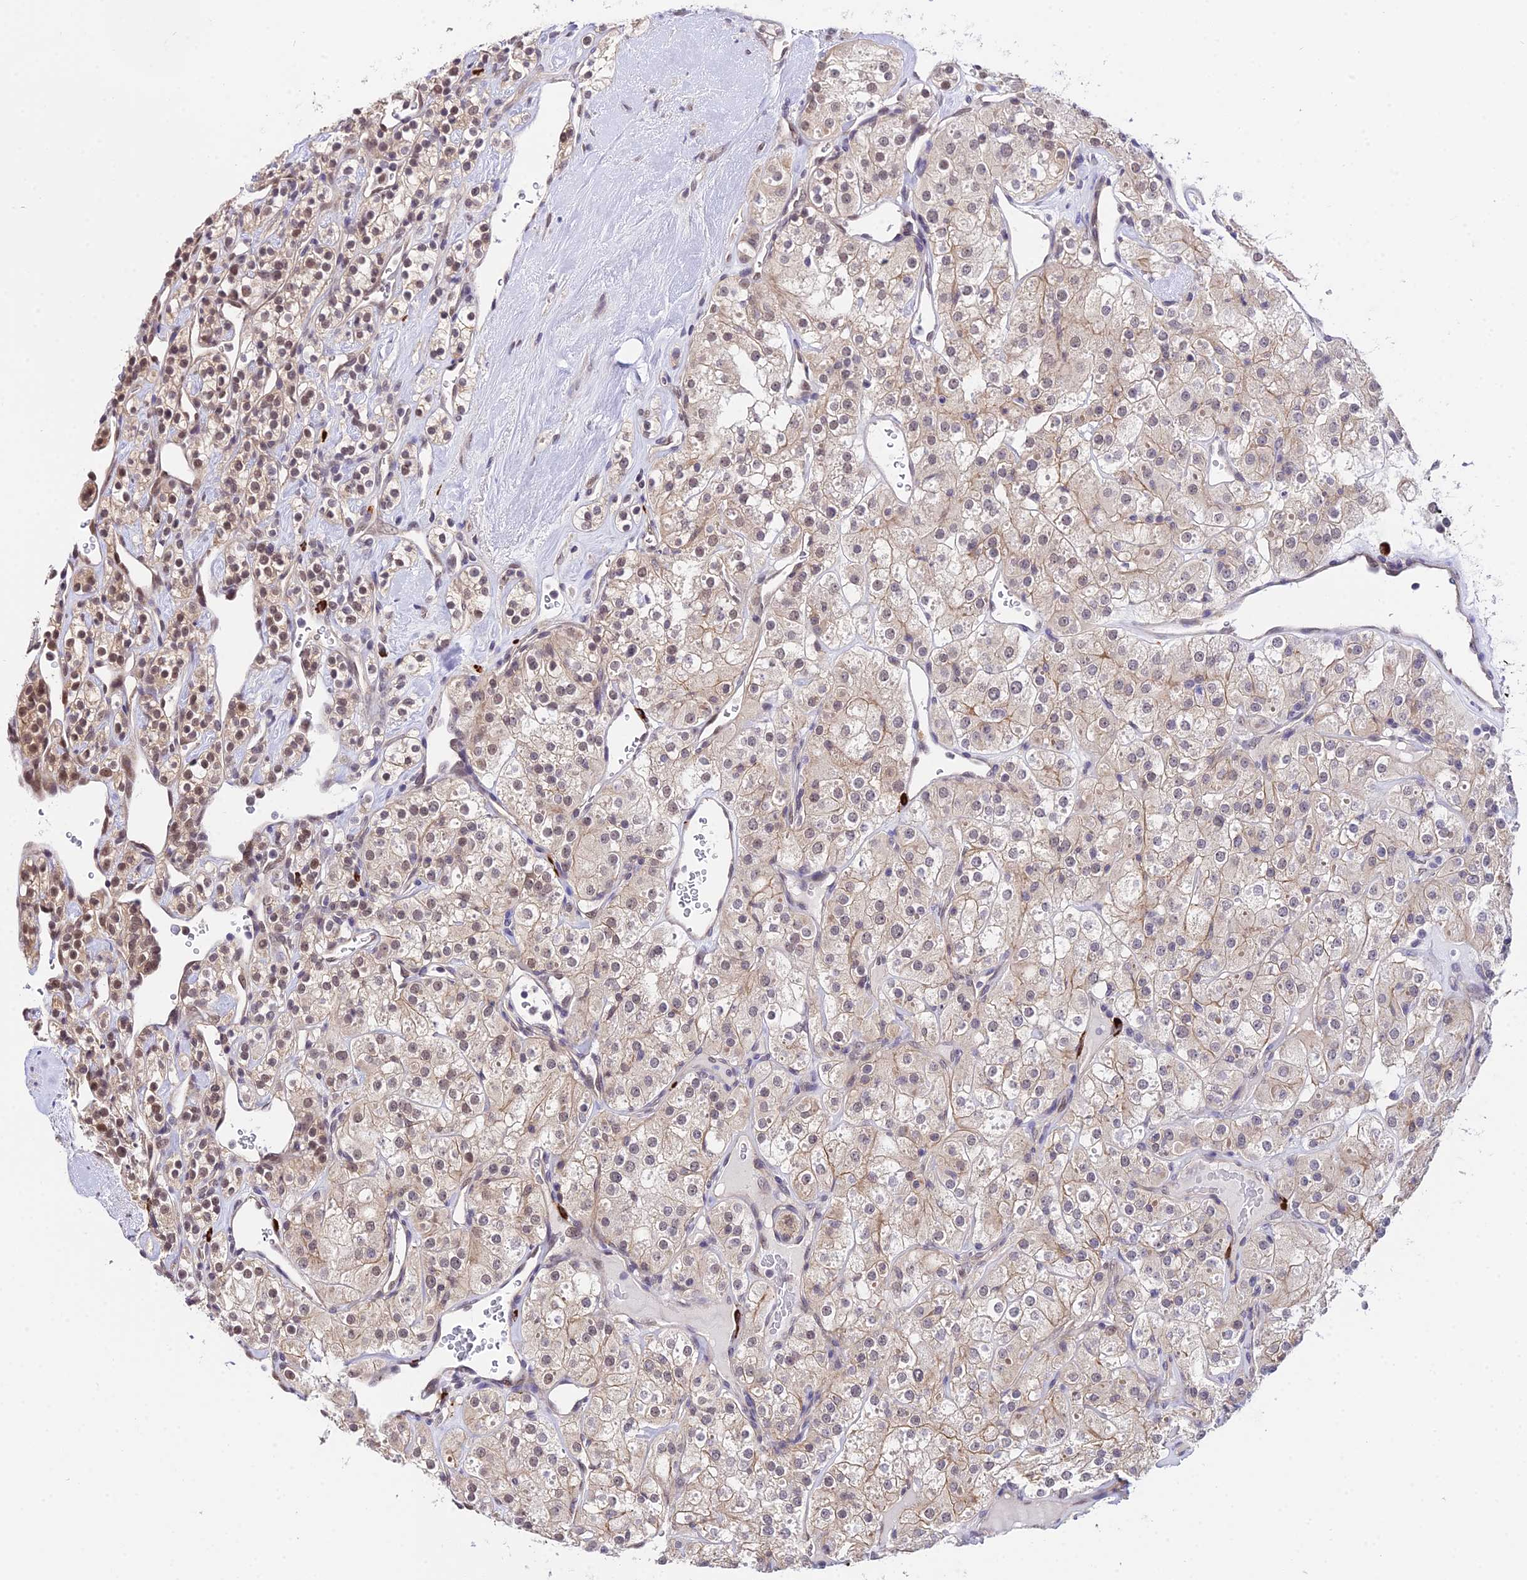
{"staining": {"intensity": "weak", "quantity": "25%-75%", "location": "nuclear"}, "tissue": "renal cancer", "cell_type": "Tumor cells", "image_type": "cancer", "snomed": [{"axis": "morphology", "description": "Adenocarcinoma, NOS"}, {"axis": "topography", "description": "Kidney"}], "caption": "Tumor cells show weak nuclear positivity in about 25%-75% of cells in adenocarcinoma (renal).", "gene": "POLR2I", "patient": {"sex": "male", "age": 77}}